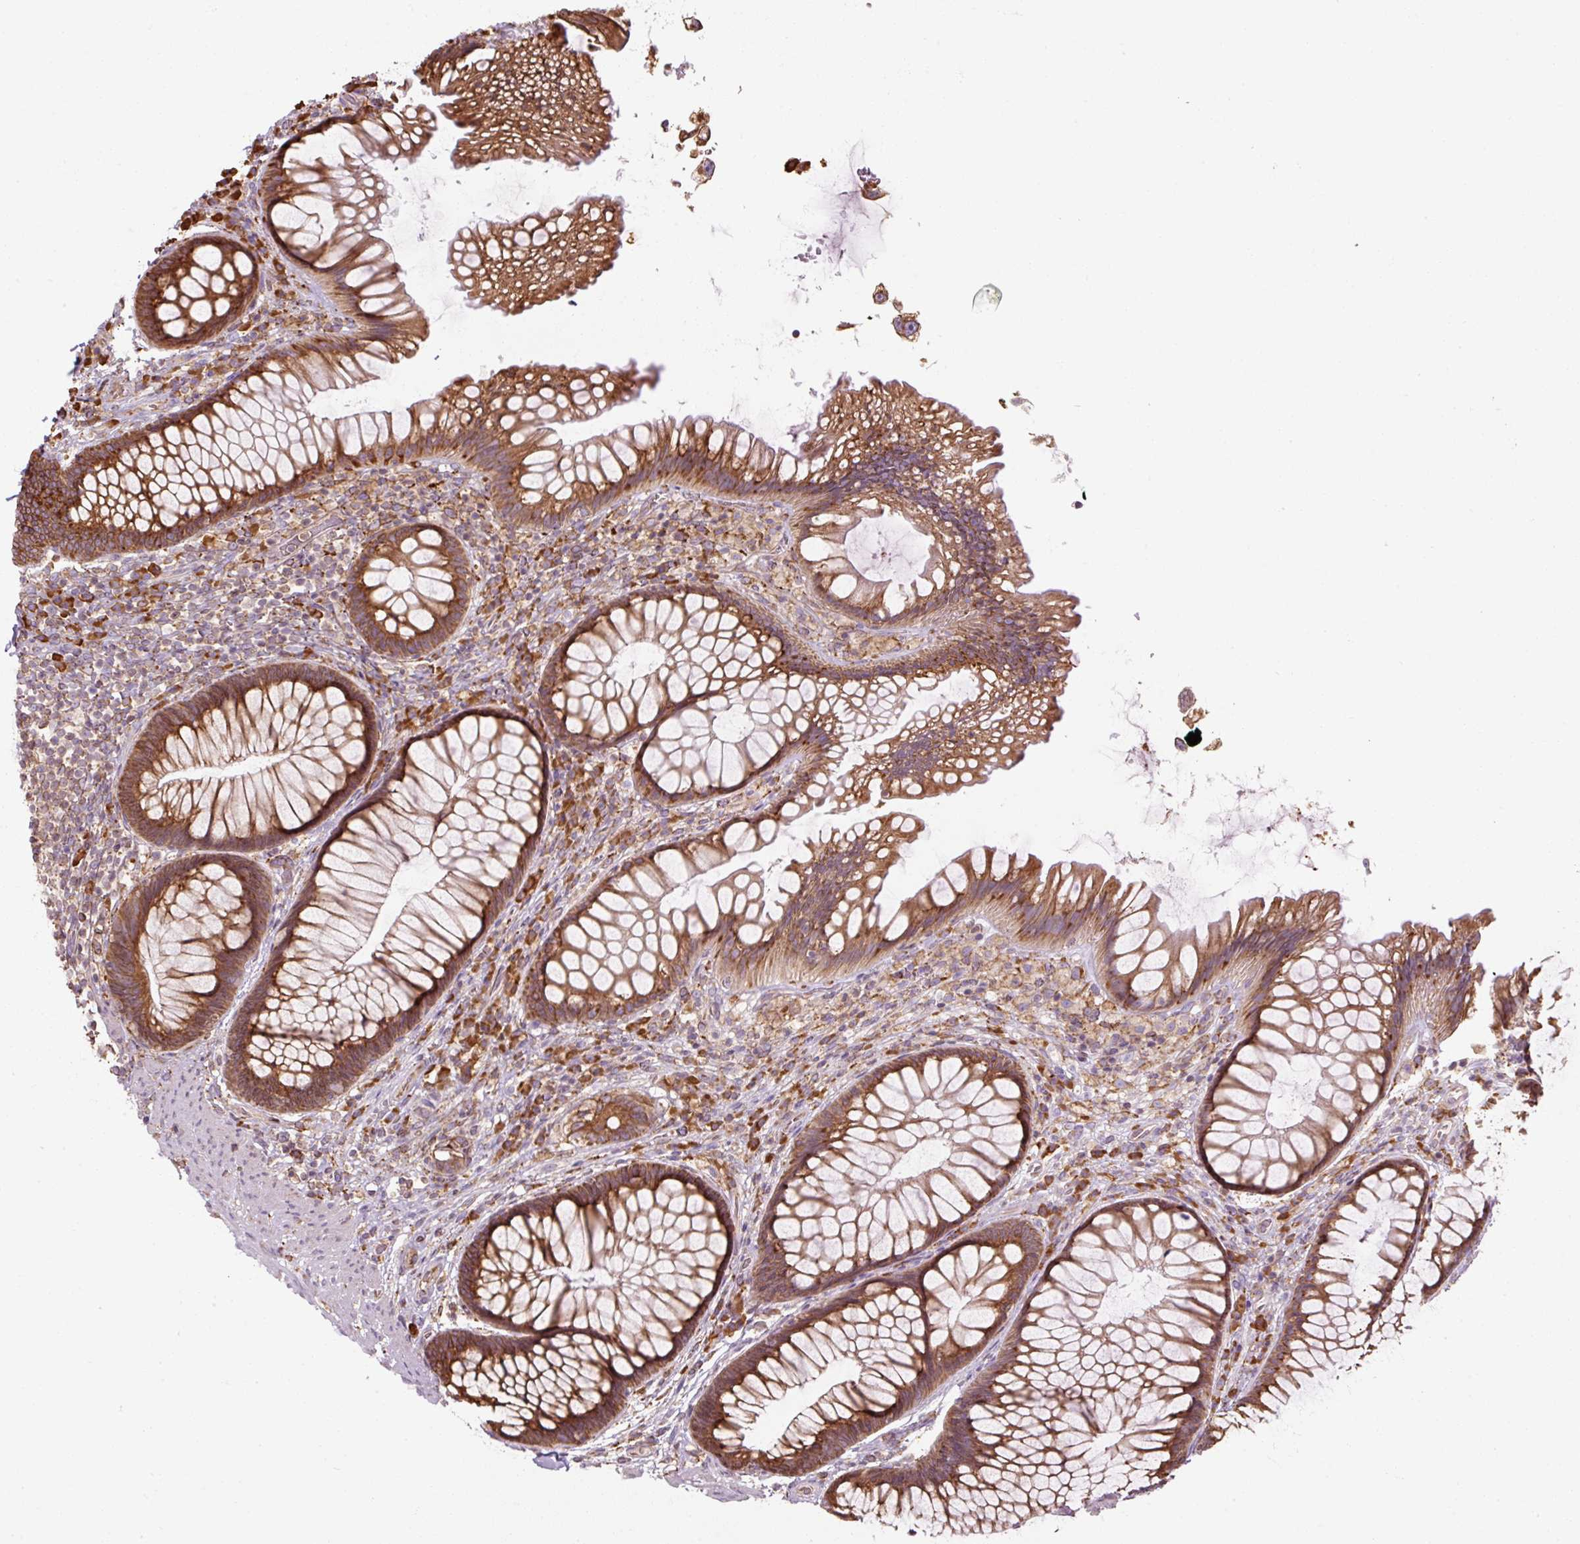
{"staining": {"intensity": "moderate", "quantity": ">75%", "location": "cytoplasmic/membranous"}, "tissue": "rectum", "cell_type": "Glandular cells", "image_type": "normal", "snomed": [{"axis": "morphology", "description": "Normal tissue, NOS"}, {"axis": "topography", "description": "Rectum"}], "caption": "DAB immunohistochemical staining of normal human rectum demonstrates moderate cytoplasmic/membranous protein staining in approximately >75% of glandular cells.", "gene": "PRKCSH", "patient": {"sex": "male", "age": 53}}